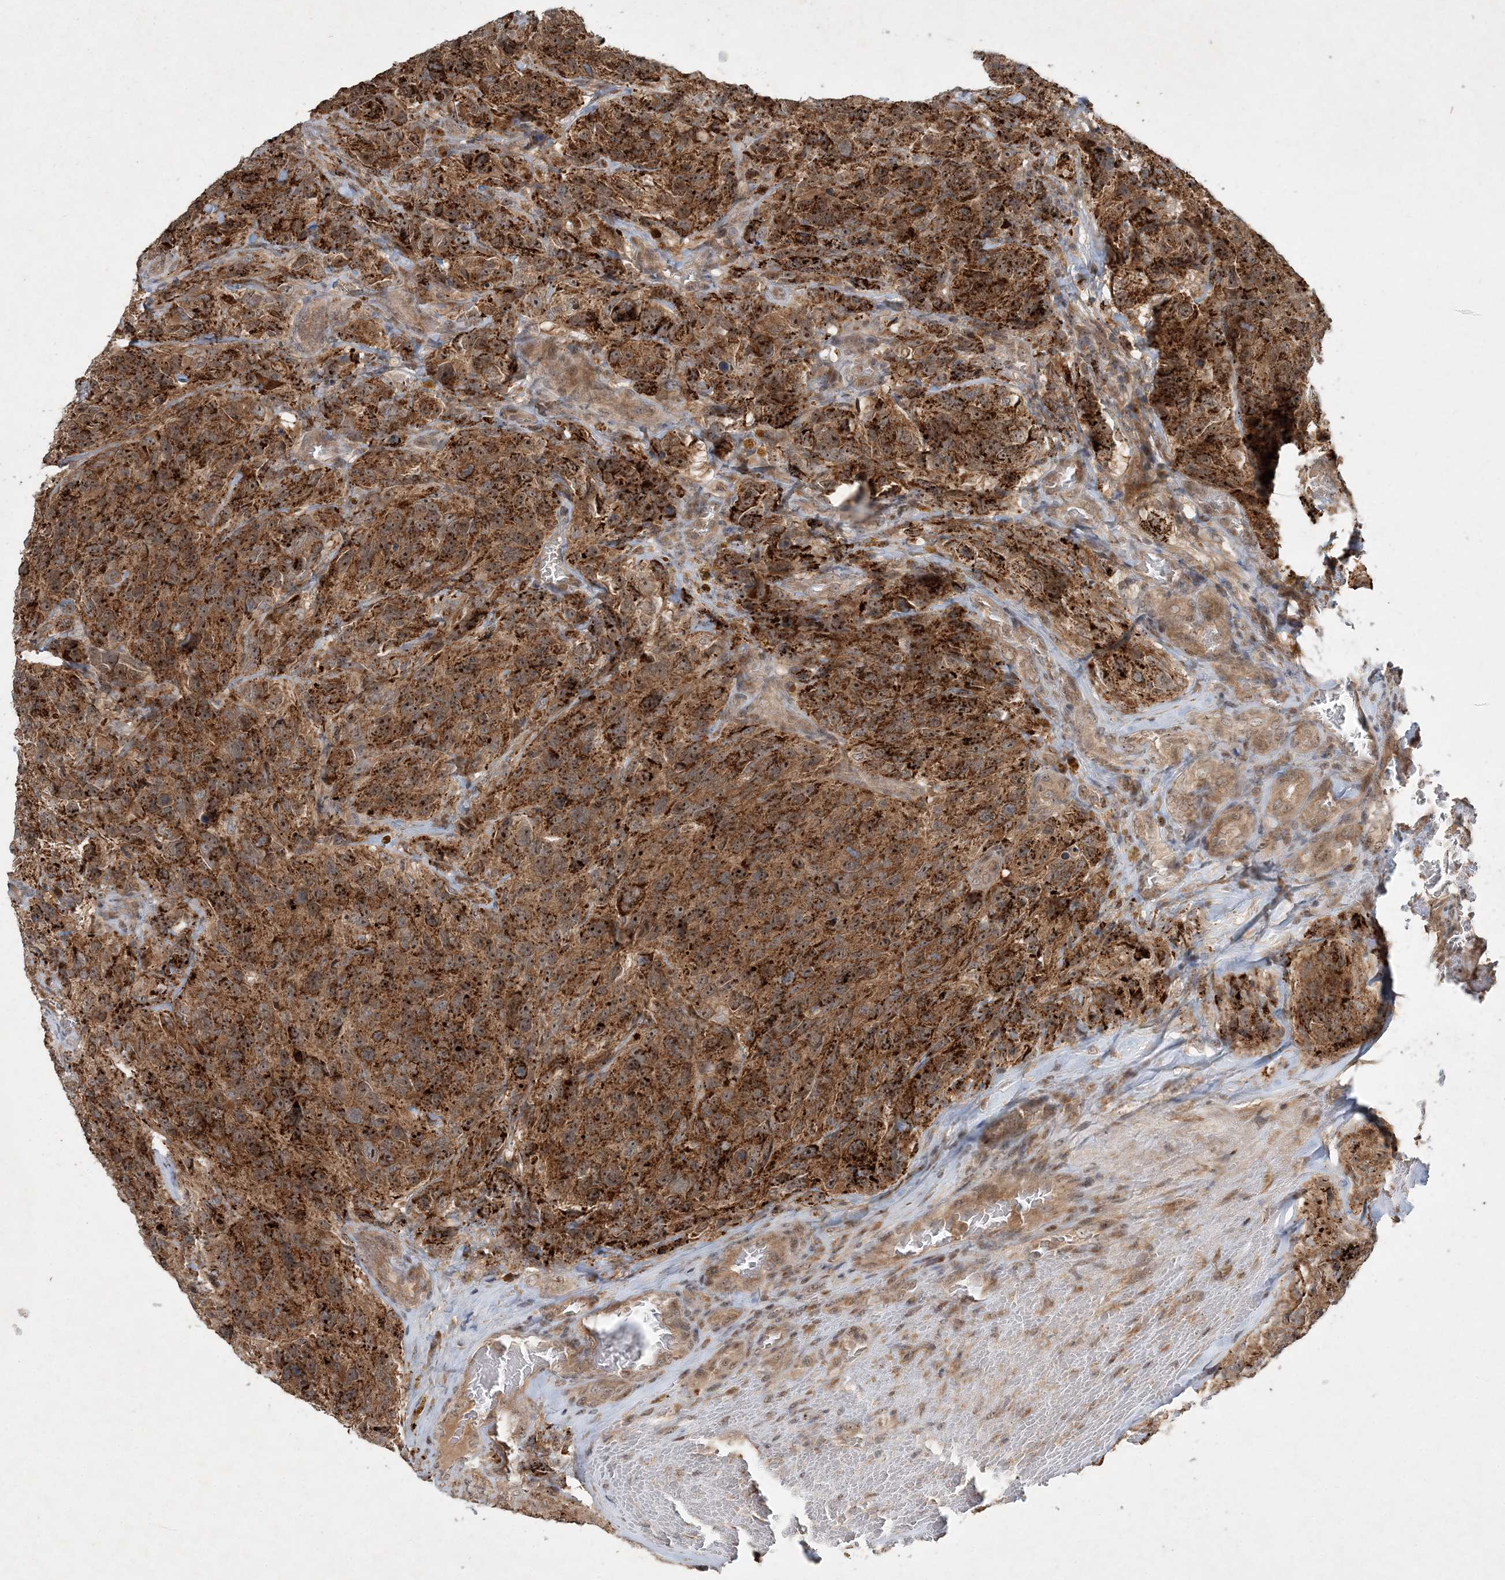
{"staining": {"intensity": "moderate", "quantity": ">75%", "location": "cytoplasmic/membranous"}, "tissue": "glioma", "cell_type": "Tumor cells", "image_type": "cancer", "snomed": [{"axis": "morphology", "description": "Glioma, malignant, High grade"}, {"axis": "topography", "description": "Brain"}], "caption": "Immunohistochemical staining of high-grade glioma (malignant) demonstrates medium levels of moderate cytoplasmic/membranous staining in about >75% of tumor cells. (DAB IHC with brightfield microscopy, high magnification).", "gene": "UBR3", "patient": {"sex": "male", "age": 69}}